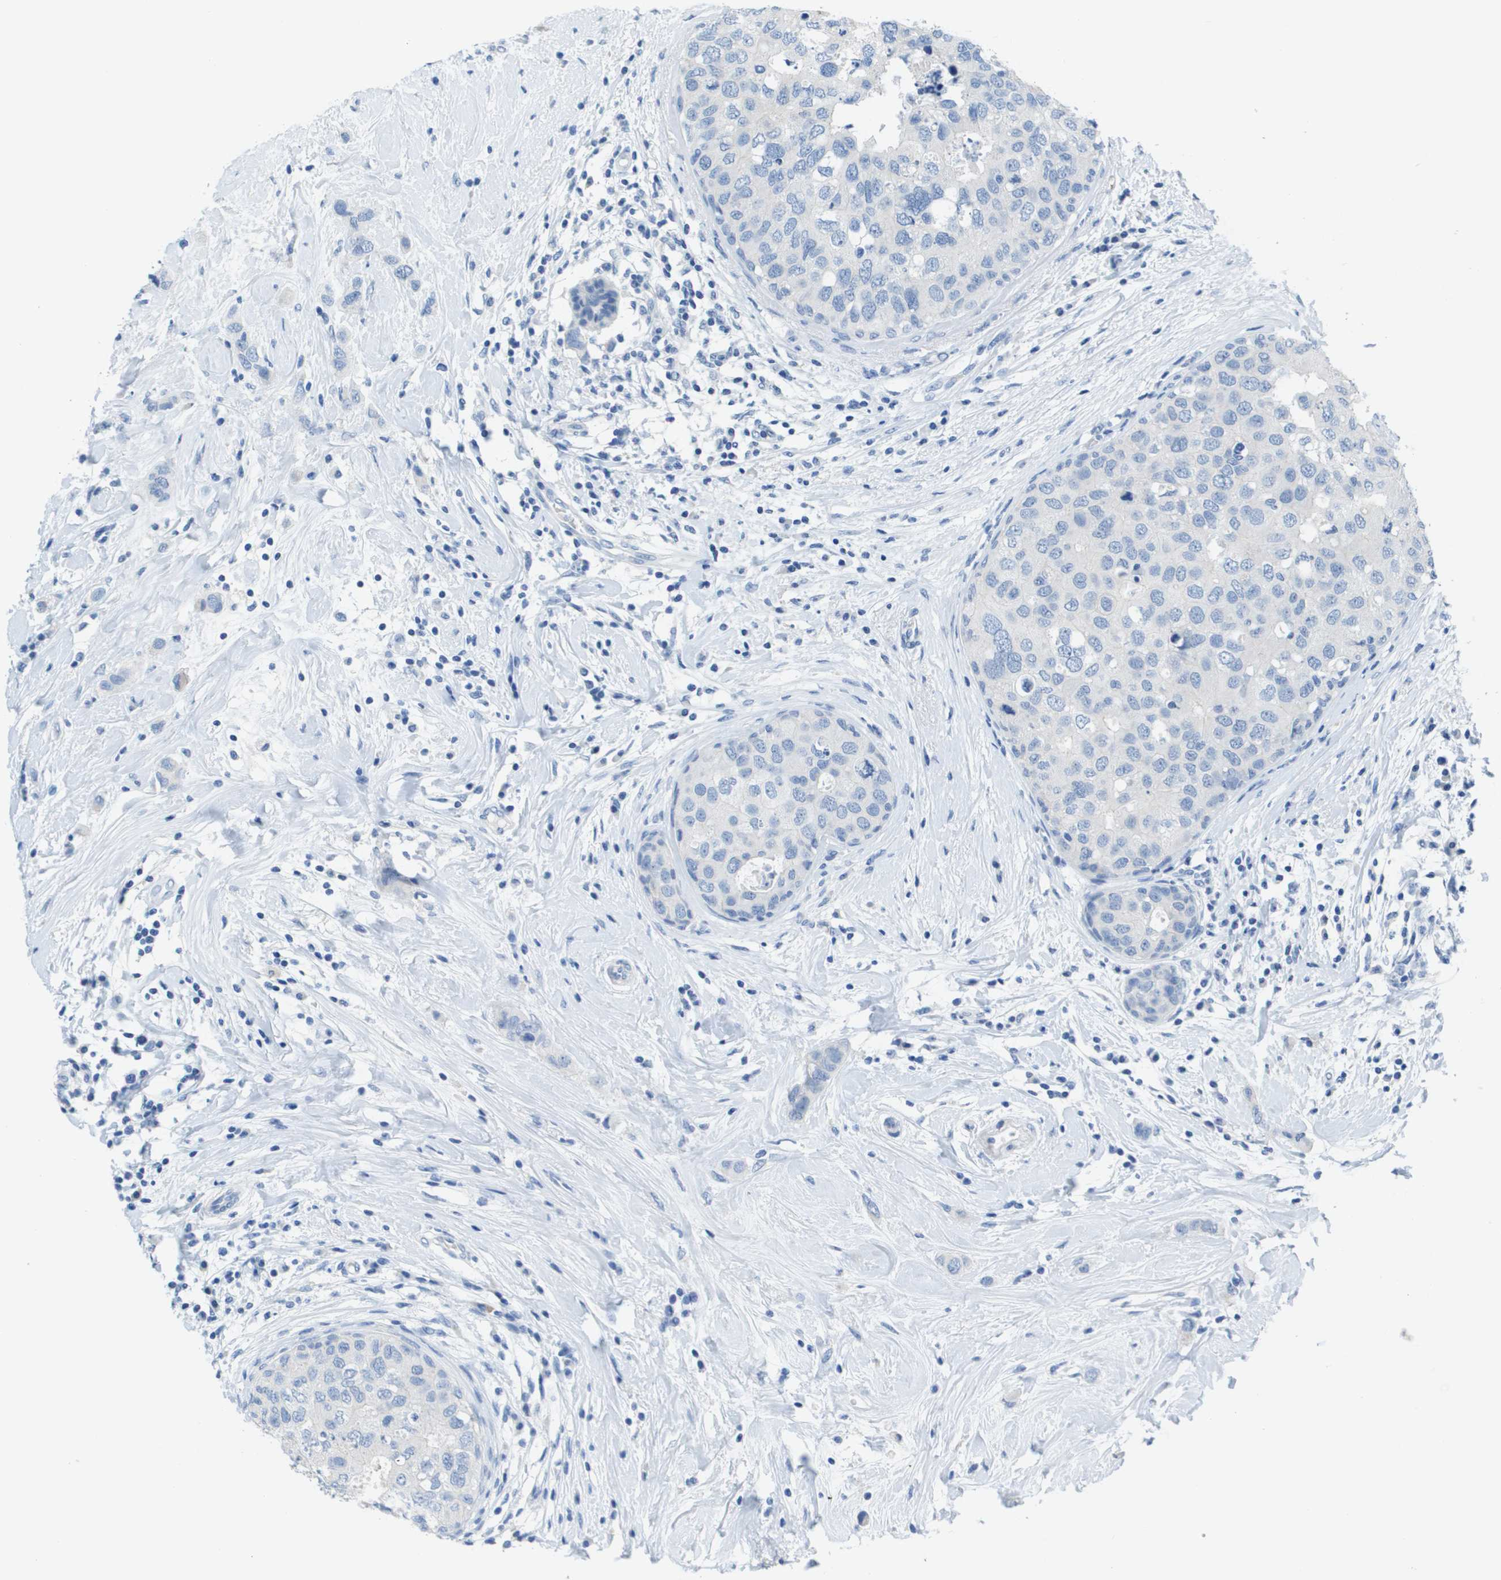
{"staining": {"intensity": "negative", "quantity": "none", "location": "none"}, "tissue": "breast cancer", "cell_type": "Tumor cells", "image_type": "cancer", "snomed": [{"axis": "morphology", "description": "Duct carcinoma"}, {"axis": "topography", "description": "Breast"}], "caption": "This is an immunohistochemistry photomicrograph of breast intraductal carcinoma. There is no positivity in tumor cells.", "gene": "NCS1", "patient": {"sex": "female", "age": 50}}